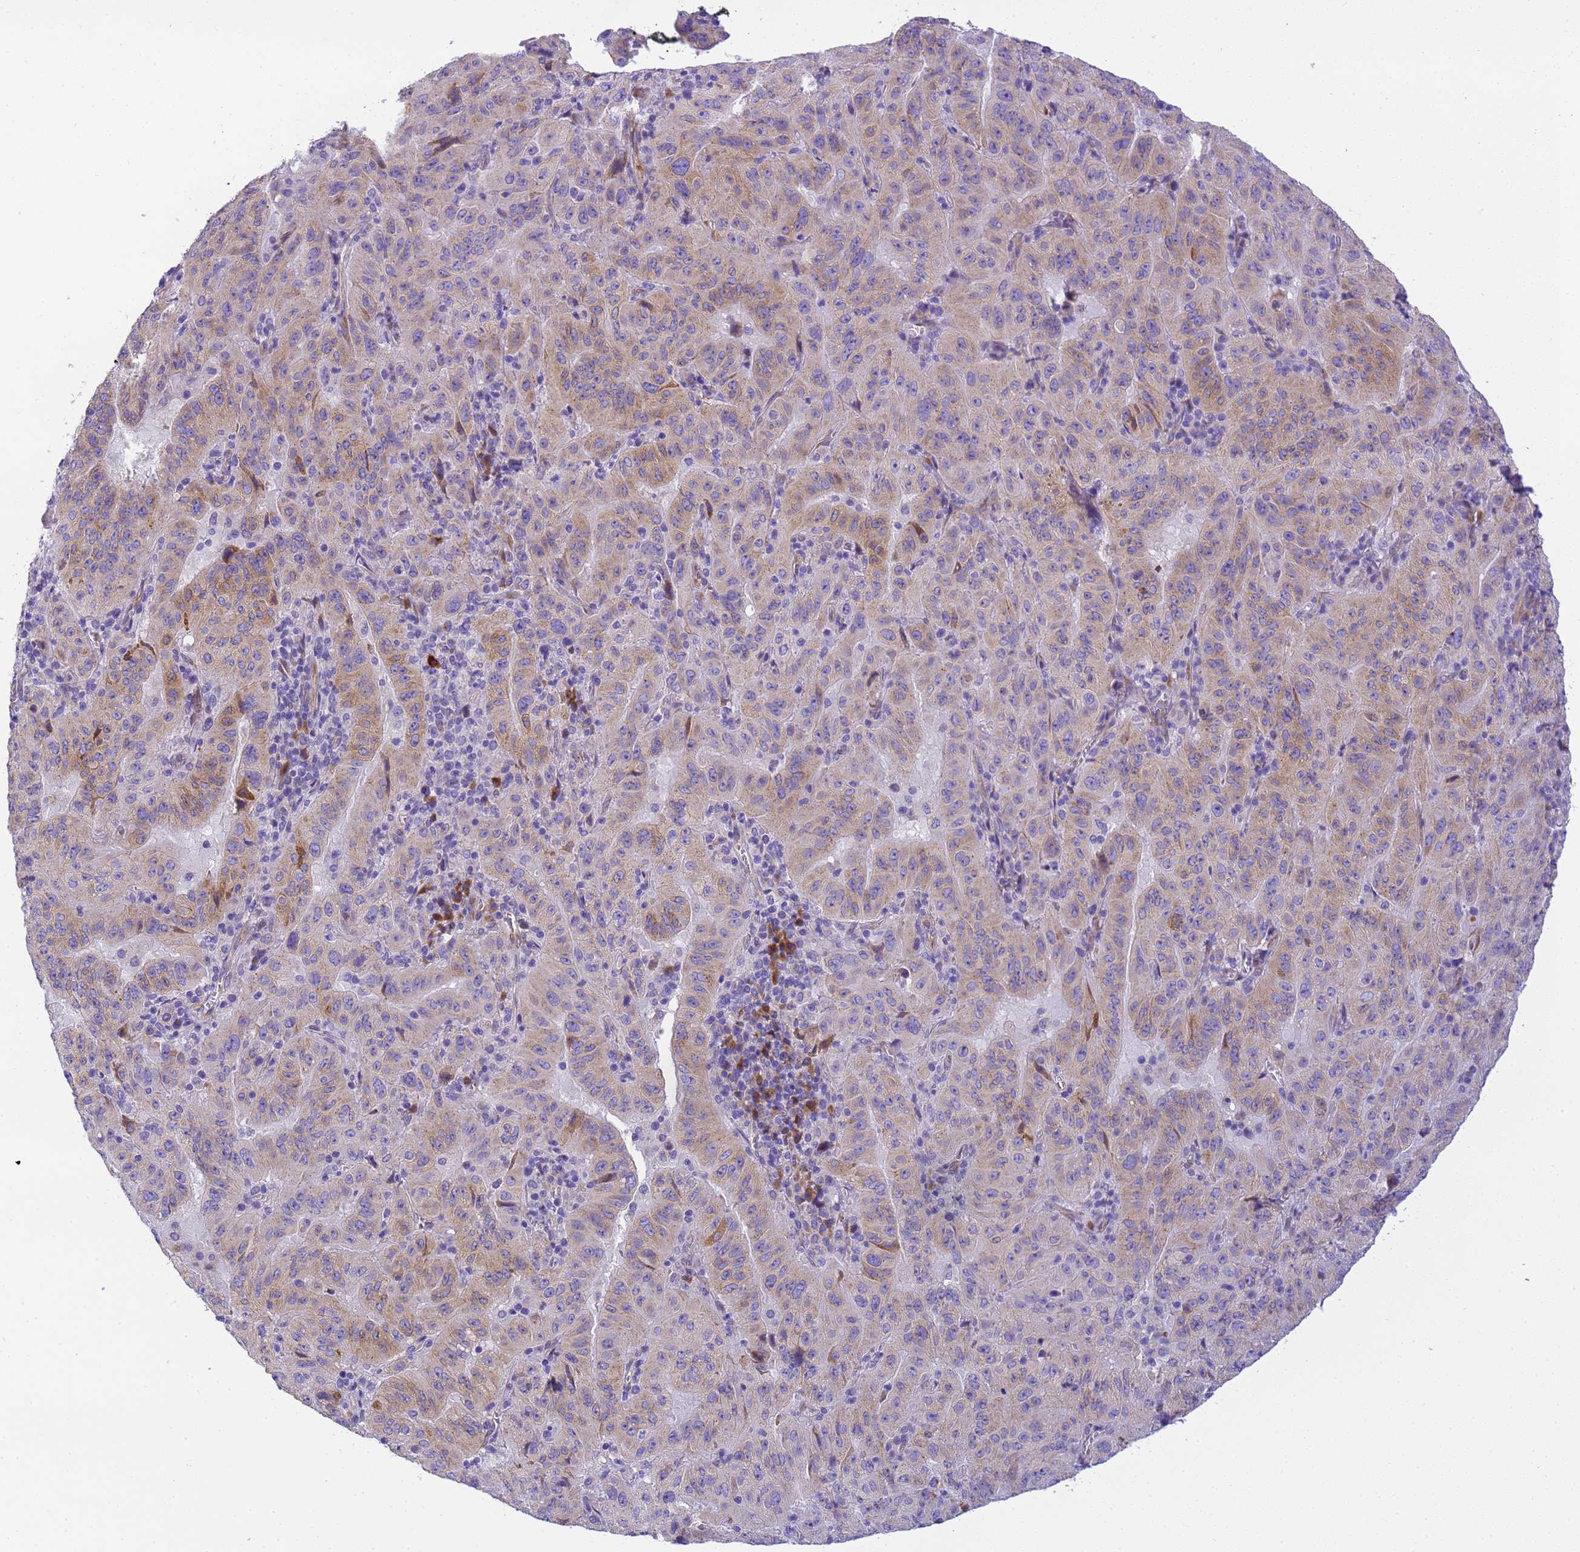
{"staining": {"intensity": "weak", "quantity": ">75%", "location": "cytoplasmic/membranous"}, "tissue": "pancreatic cancer", "cell_type": "Tumor cells", "image_type": "cancer", "snomed": [{"axis": "morphology", "description": "Adenocarcinoma, NOS"}, {"axis": "topography", "description": "Pancreas"}], "caption": "Pancreatic cancer stained for a protein demonstrates weak cytoplasmic/membranous positivity in tumor cells.", "gene": "RHBDD3", "patient": {"sex": "male", "age": 63}}